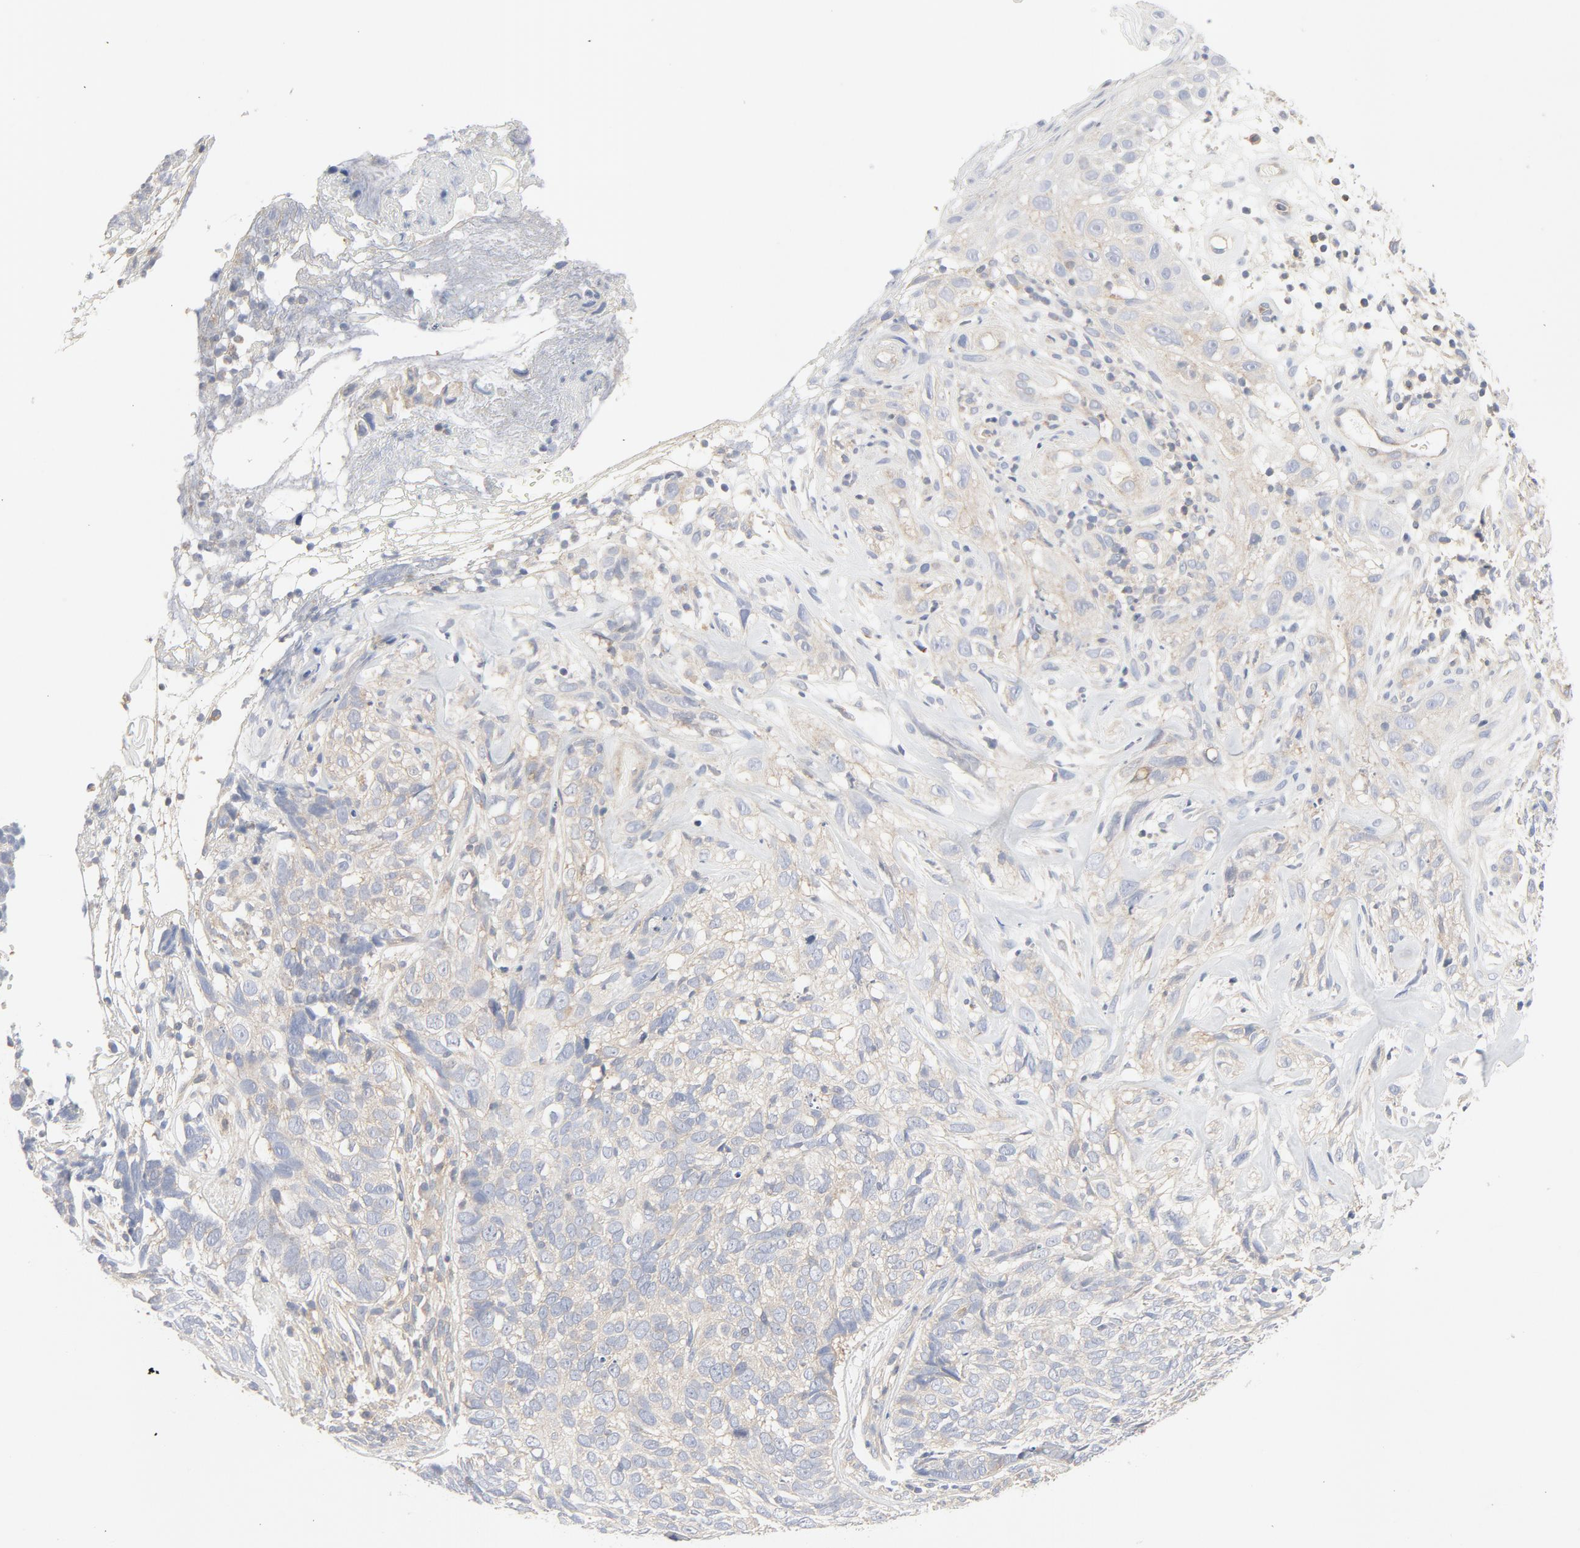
{"staining": {"intensity": "weak", "quantity": "25%-75%", "location": "cytoplasmic/membranous"}, "tissue": "skin cancer", "cell_type": "Tumor cells", "image_type": "cancer", "snomed": [{"axis": "morphology", "description": "Basal cell carcinoma"}, {"axis": "topography", "description": "Skin"}], "caption": "Immunohistochemical staining of human basal cell carcinoma (skin) displays weak cytoplasmic/membranous protein expression in approximately 25%-75% of tumor cells.", "gene": "RABEP1", "patient": {"sex": "male", "age": 72}}